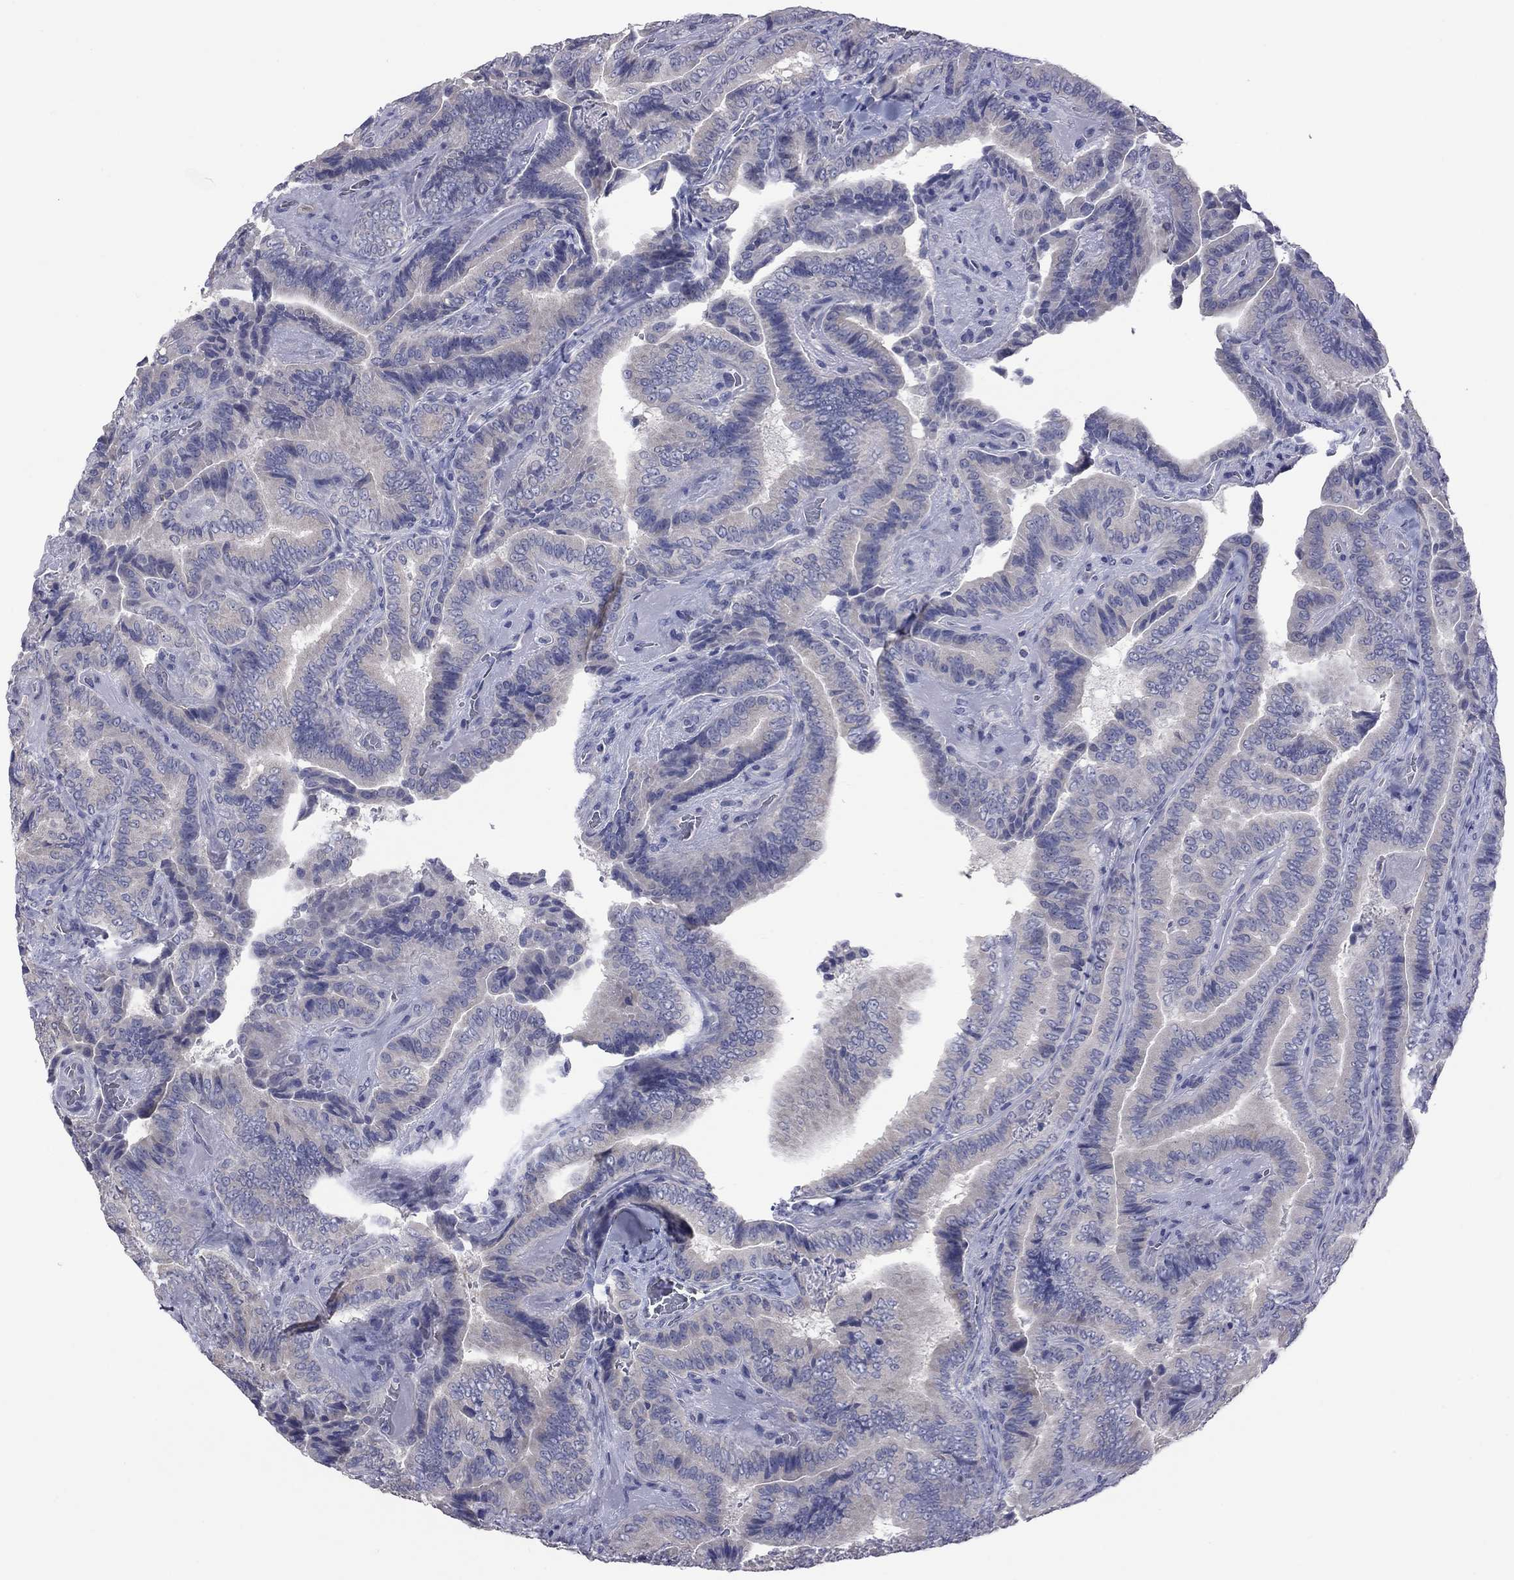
{"staining": {"intensity": "negative", "quantity": "none", "location": "none"}, "tissue": "thyroid cancer", "cell_type": "Tumor cells", "image_type": "cancer", "snomed": [{"axis": "morphology", "description": "Papillary adenocarcinoma, NOS"}, {"axis": "topography", "description": "Thyroid gland"}], "caption": "The IHC photomicrograph has no significant expression in tumor cells of thyroid cancer tissue. Nuclei are stained in blue.", "gene": "HYLS1", "patient": {"sex": "male", "age": 61}}